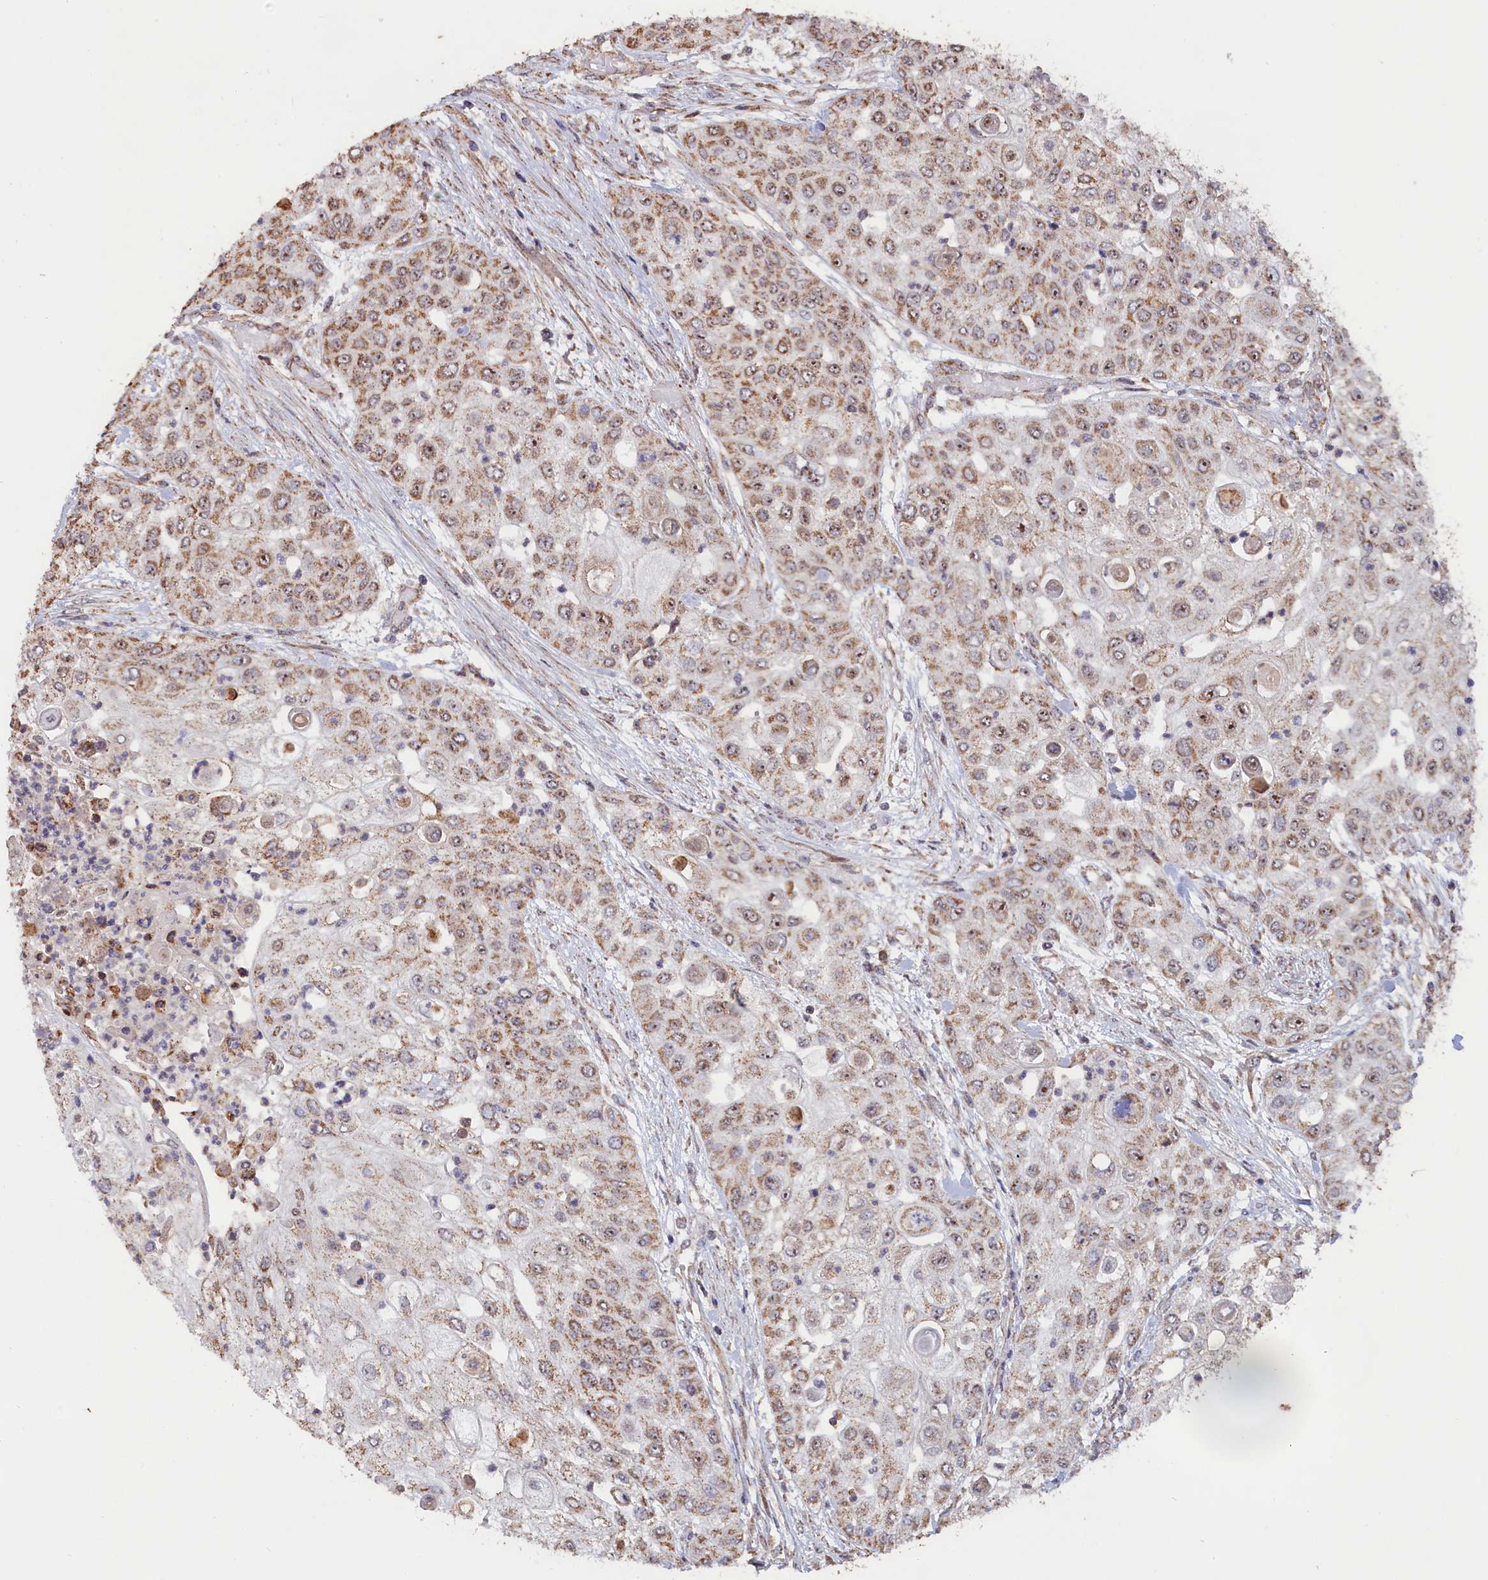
{"staining": {"intensity": "weak", "quantity": "25%-75%", "location": "cytoplasmic/membranous,nuclear"}, "tissue": "urothelial cancer", "cell_type": "Tumor cells", "image_type": "cancer", "snomed": [{"axis": "morphology", "description": "Urothelial carcinoma, High grade"}, {"axis": "topography", "description": "Urinary bladder"}], "caption": "High-grade urothelial carcinoma stained with a brown dye reveals weak cytoplasmic/membranous and nuclear positive staining in approximately 25%-75% of tumor cells.", "gene": "ZNF816", "patient": {"sex": "female", "age": 79}}